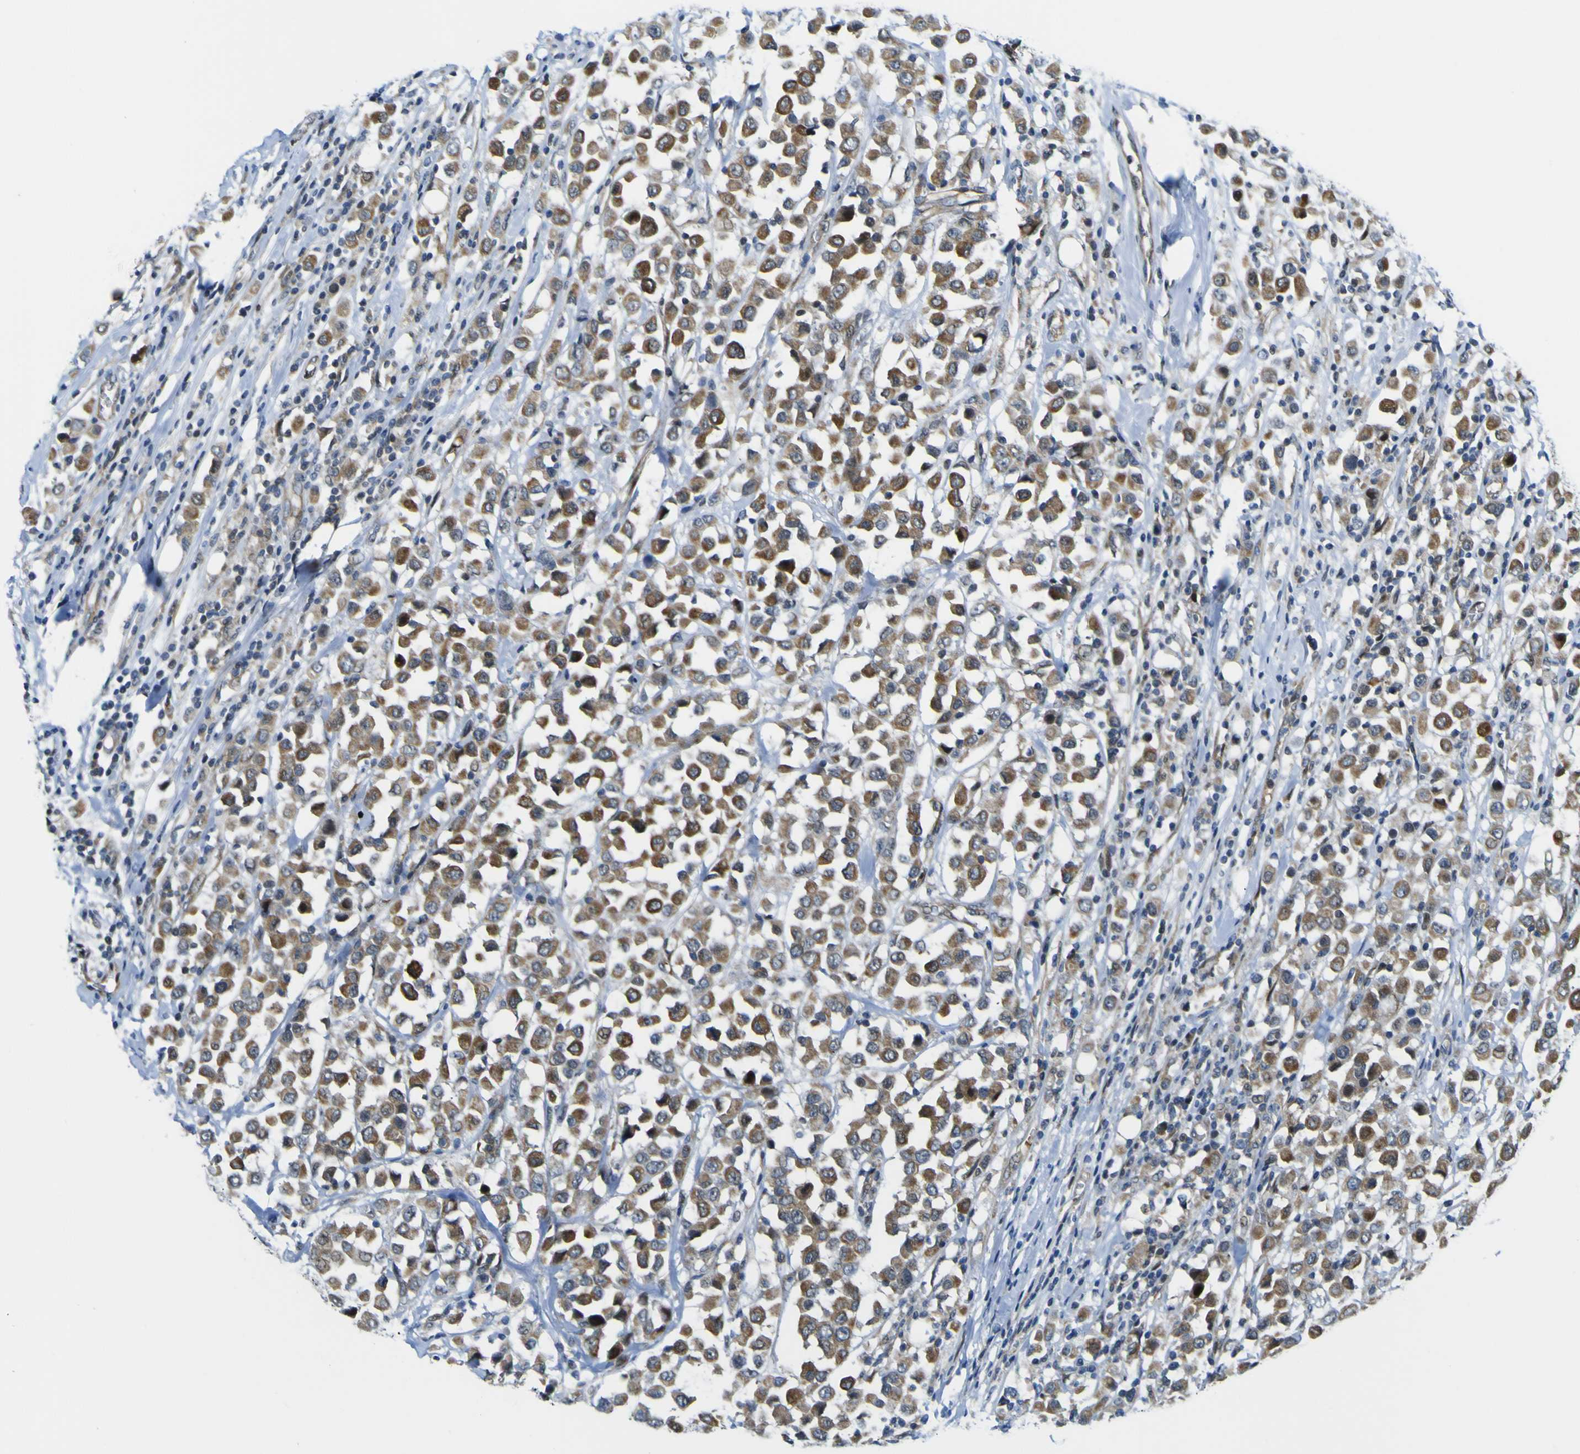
{"staining": {"intensity": "strong", "quantity": ">75%", "location": "cytoplasmic/membranous"}, "tissue": "breast cancer", "cell_type": "Tumor cells", "image_type": "cancer", "snomed": [{"axis": "morphology", "description": "Duct carcinoma"}, {"axis": "topography", "description": "Breast"}], "caption": "An image showing strong cytoplasmic/membranous expression in about >75% of tumor cells in breast cancer (intraductal carcinoma), as visualized by brown immunohistochemical staining.", "gene": "KDM7A", "patient": {"sex": "female", "age": 61}}